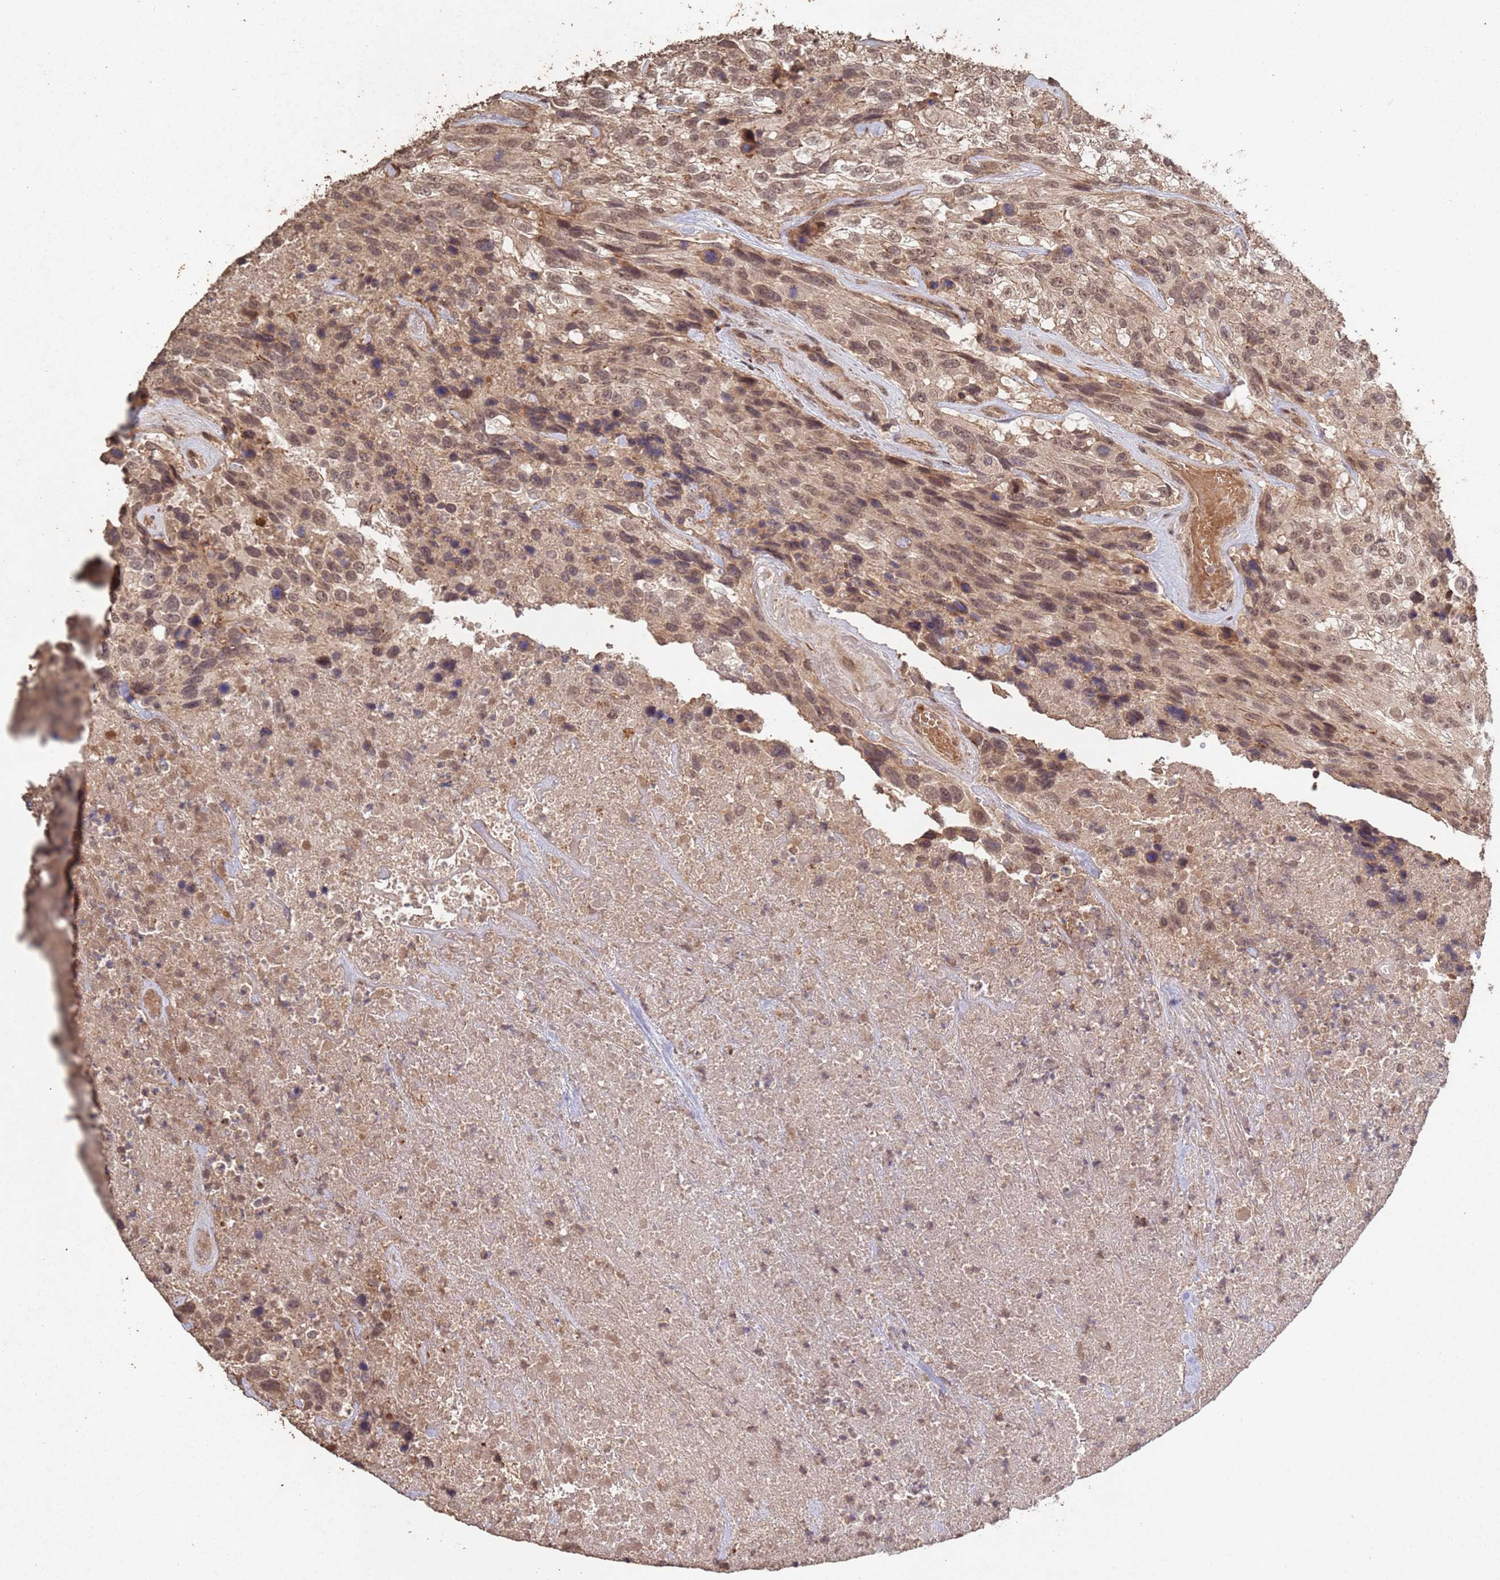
{"staining": {"intensity": "moderate", "quantity": ">75%", "location": "nuclear"}, "tissue": "urothelial cancer", "cell_type": "Tumor cells", "image_type": "cancer", "snomed": [{"axis": "morphology", "description": "Urothelial carcinoma, High grade"}, {"axis": "topography", "description": "Urinary bladder"}], "caption": "This is an image of immunohistochemistry staining of urothelial cancer, which shows moderate staining in the nuclear of tumor cells.", "gene": "FRAT1", "patient": {"sex": "female", "age": 70}}